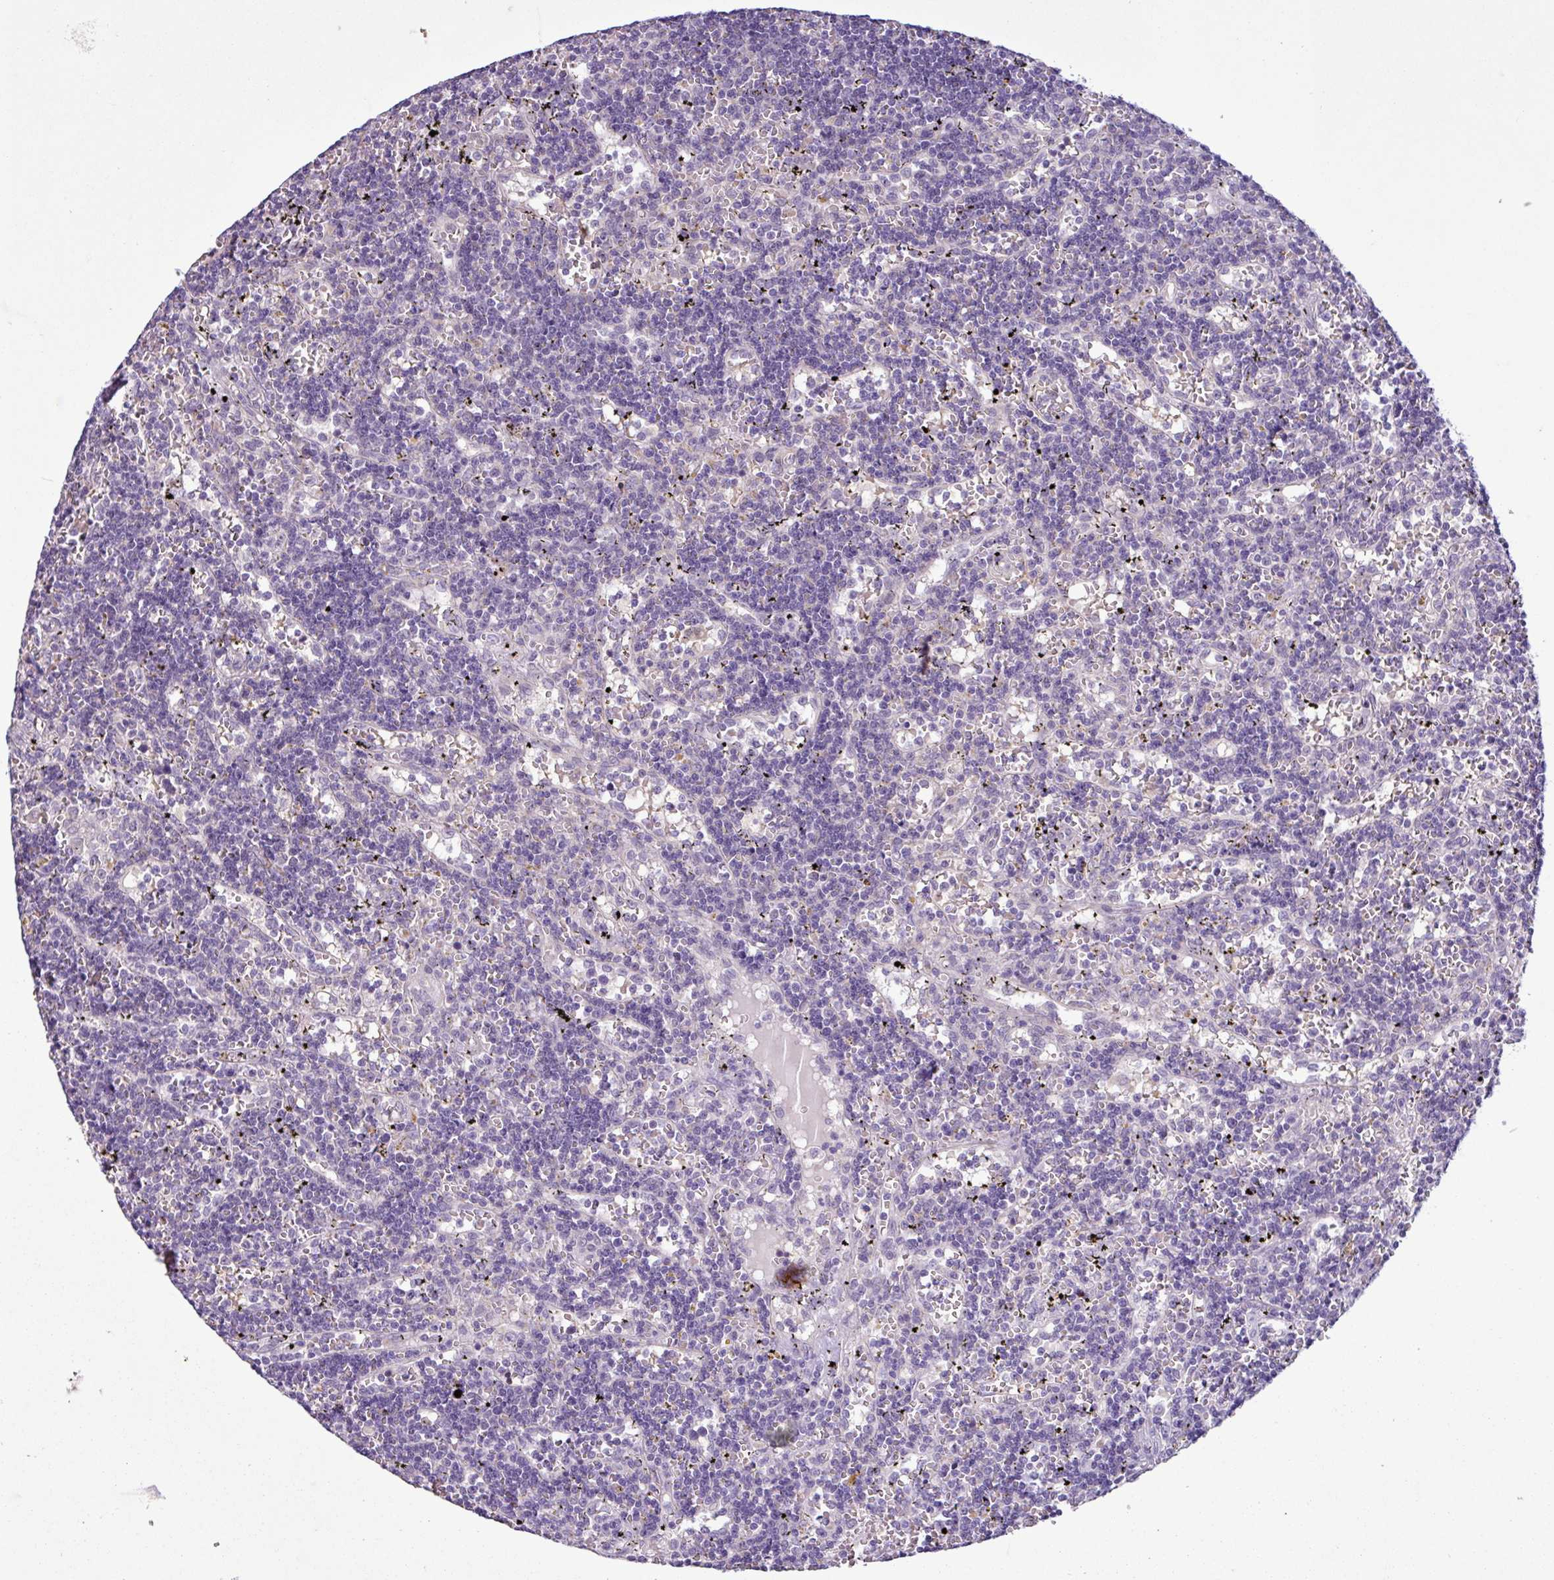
{"staining": {"intensity": "negative", "quantity": "none", "location": "none"}, "tissue": "lymphoma", "cell_type": "Tumor cells", "image_type": "cancer", "snomed": [{"axis": "morphology", "description": "Malignant lymphoma, non-Hodgkin's type, Low grade"}, {"axis": "topography", "description": "Spleen"}], "caption": "Immunohistochemical staining of low-grade malignant lymphoma, non-Hodgkin's type displays no significant staining in tumor cells. (Brightfield microscopy of DAB (3,3'-diaminobenzidine) IHC at high magnification).", "gene": "C9orf24", "patient": {"sex": "male", "age": 60}}